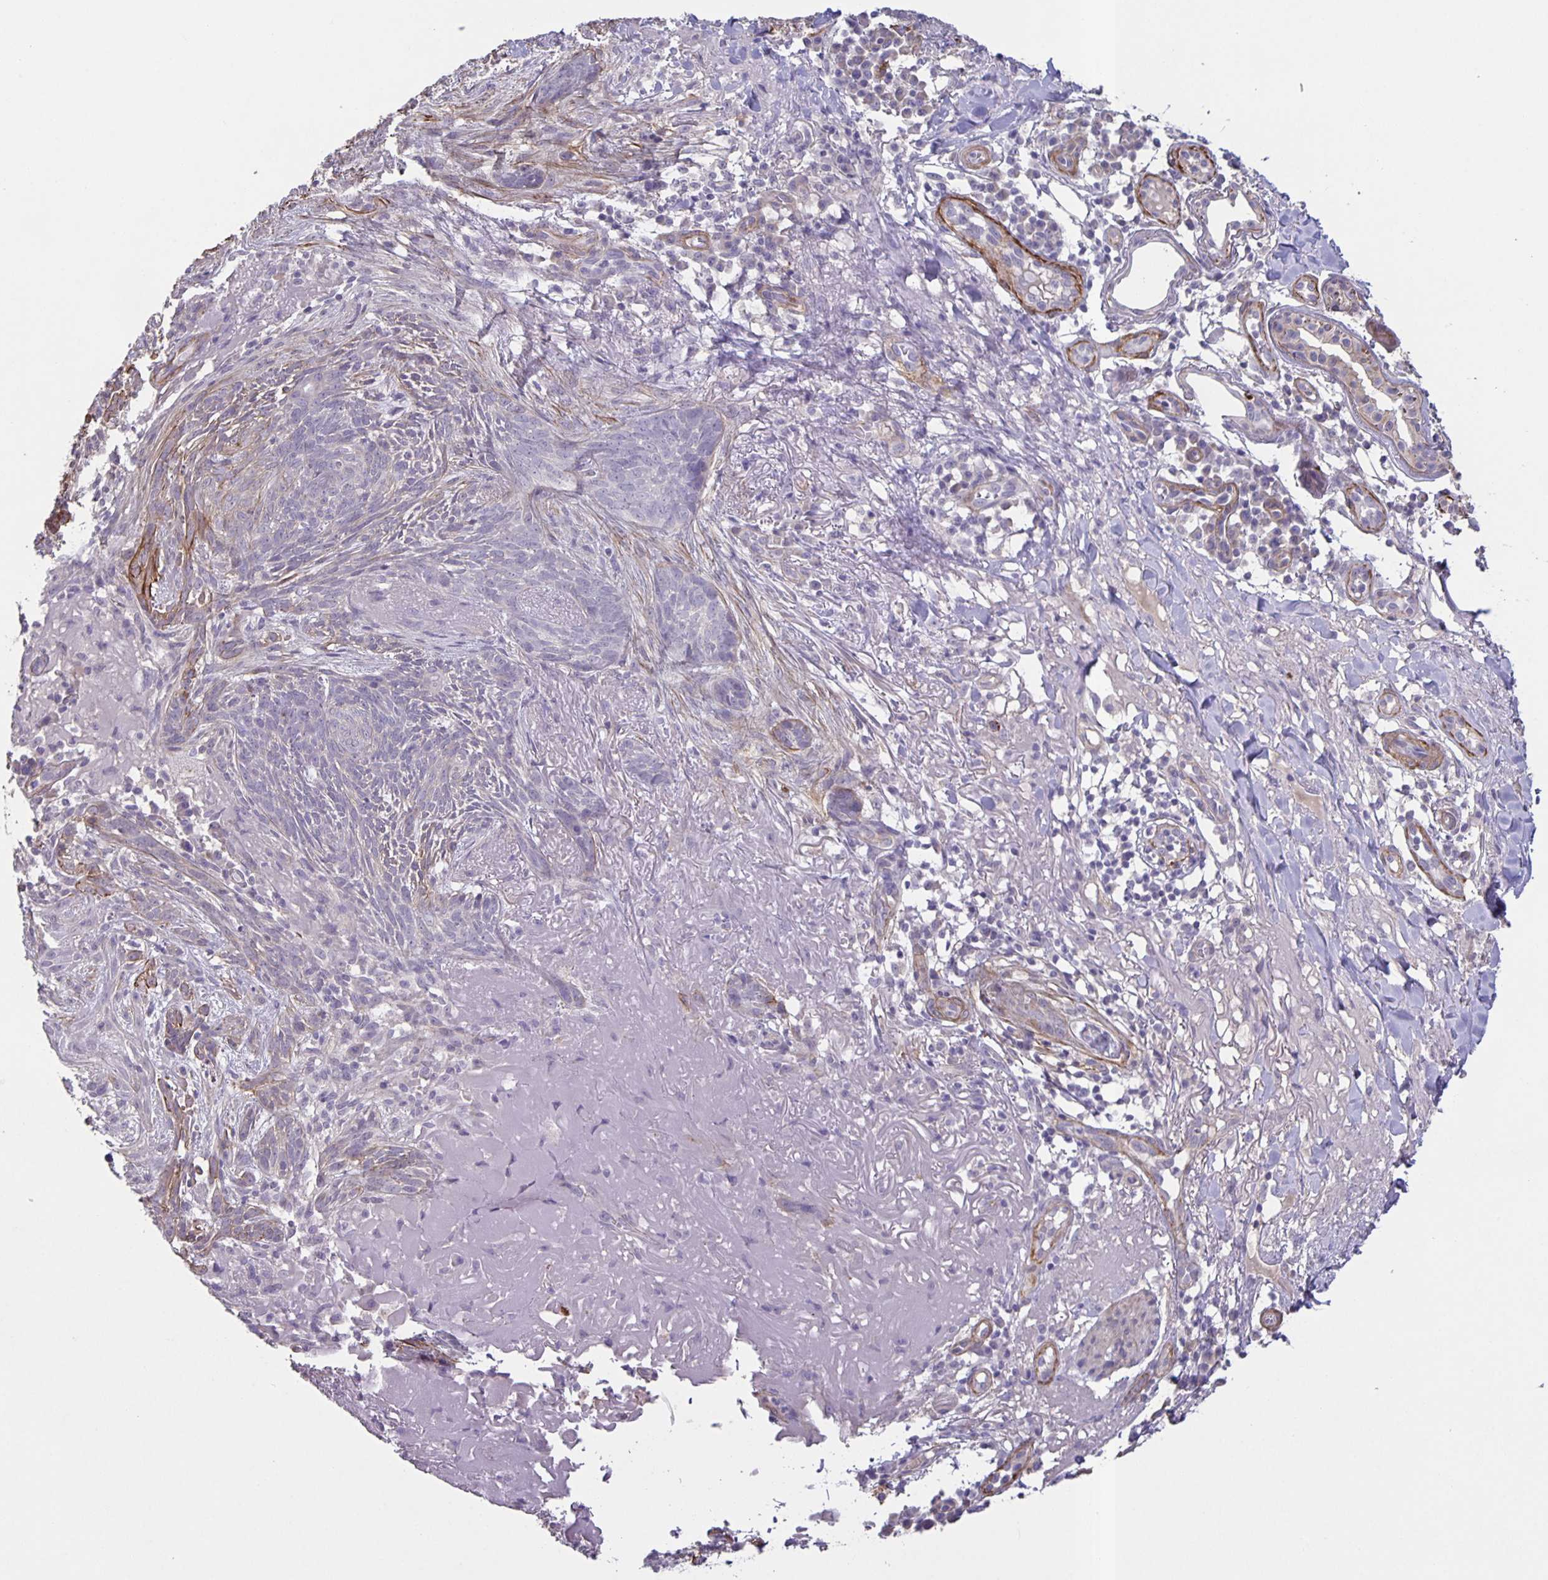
{"staining": {"intensity": "negative", "quantity": "none", "location": "none"}, "tissue": "skin cancer", "cell_type": "Tumor cells", "image_type": "cancer", "snomed": [{"axis": "morphology", "description": "Basal cell carcinoma"}, {"axis": "topography", "description": "Skin"}], "caption": "An image of basal cell carcinoma (skin) stained for a protein reveals no brown staining in tumor cells. The staining was performed using DAB to visualize the protein expression in brown, while the nuclei were stained in blue with hematoxylin (Magnification: 20x).", "gene": "SRCIN1", "patient": {"sex": "female", "age": 93}}